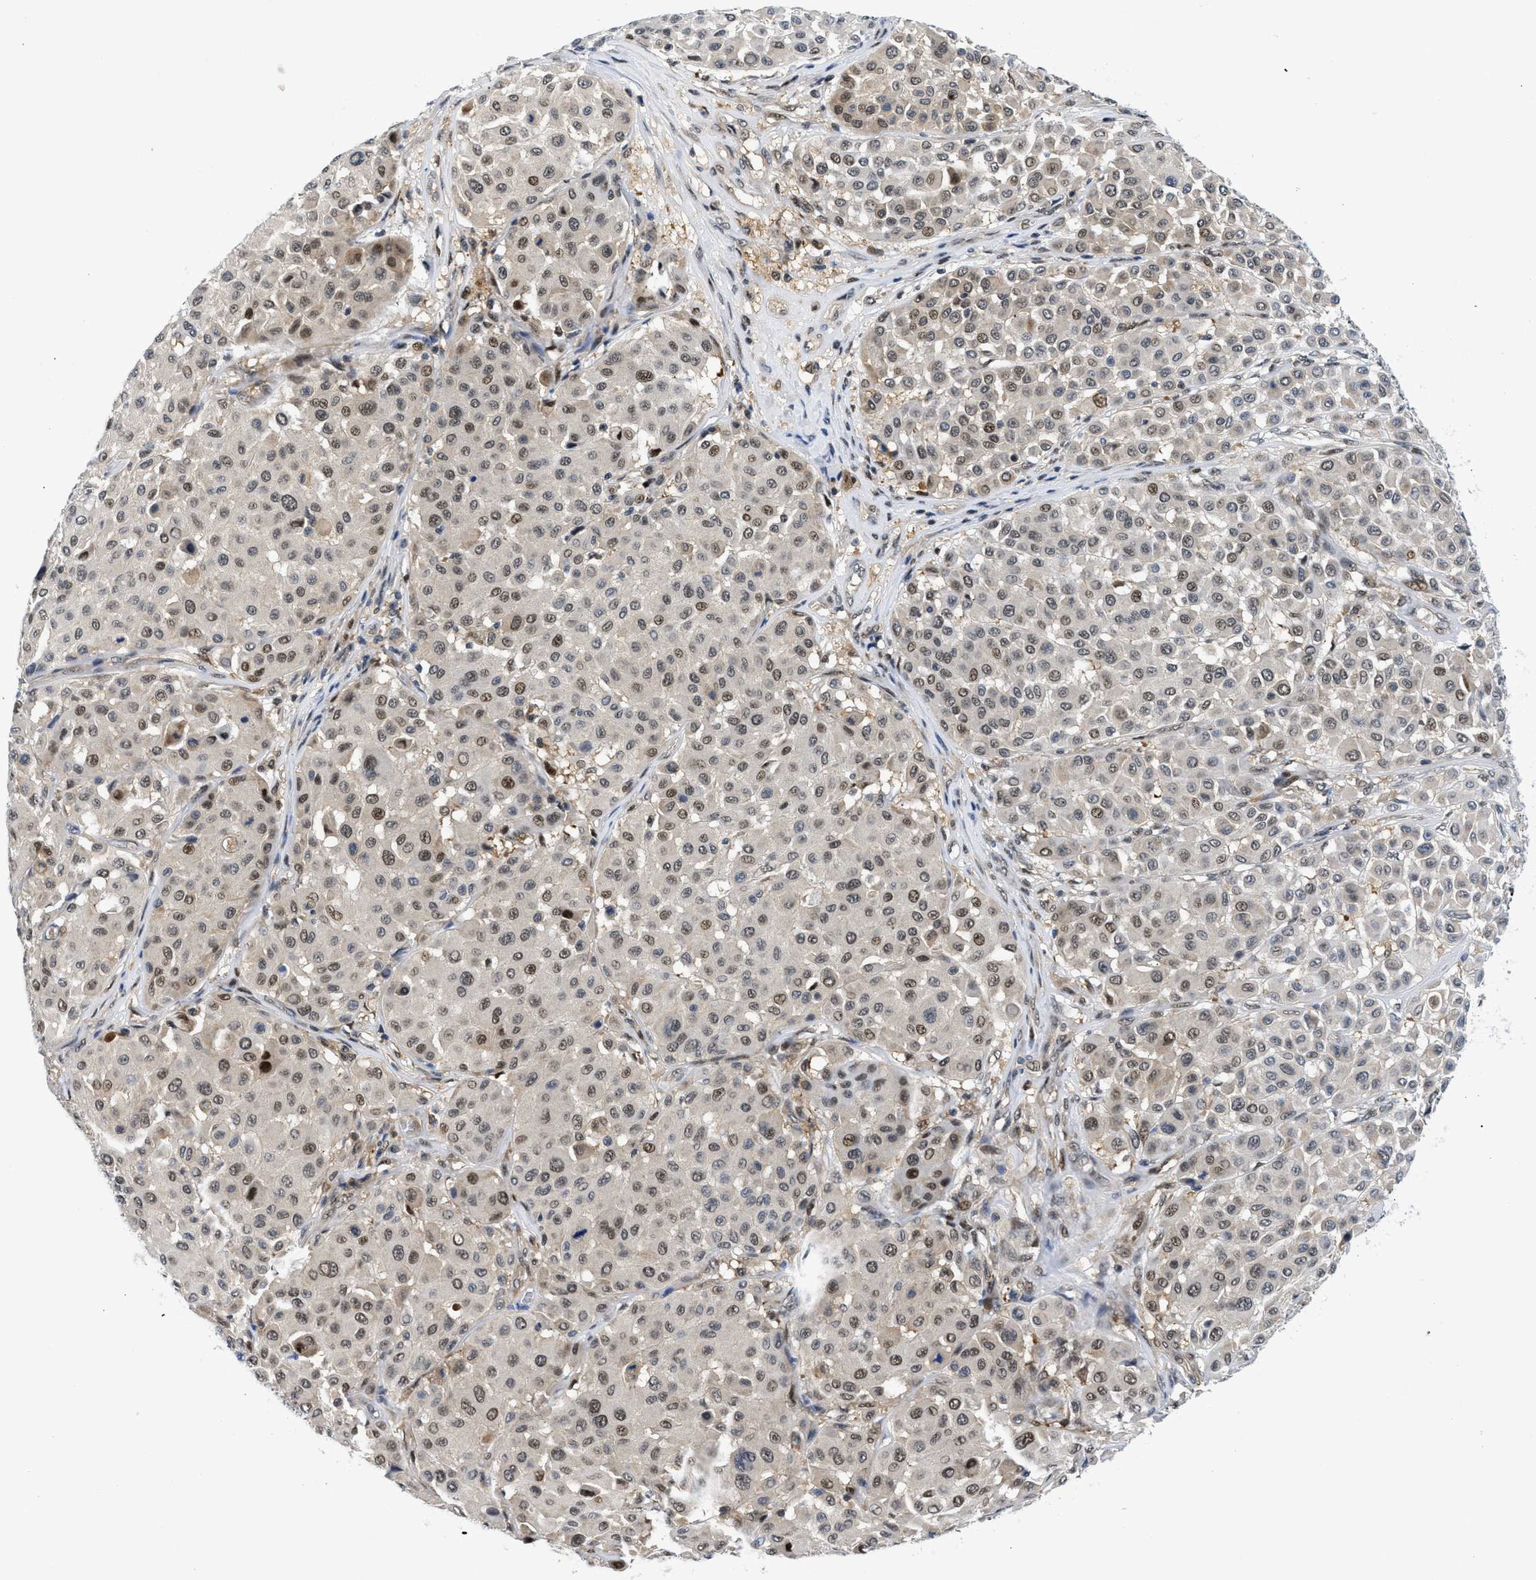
{"staining": {"intensity": "moderate", "quantity": "25%-75%", "location": "nuclear"}, "tissue": "melanoma", "cell_type": "Tumor cells", "image_type": "cancer", "snomed": [{"axis": "morphology", "description": "Malignant melanoma, Metastatic site"}, {"axis": "topography", "description": "Soft tissue"}], "caption": "Malignant melanoma (metastatic site) stained with a brown dye exhibits moderate nuclear positive staining in about 25%-75% of tumor cells.", "gene": "SLC29A2", "patient": {"sex": "male", "age": 41}}